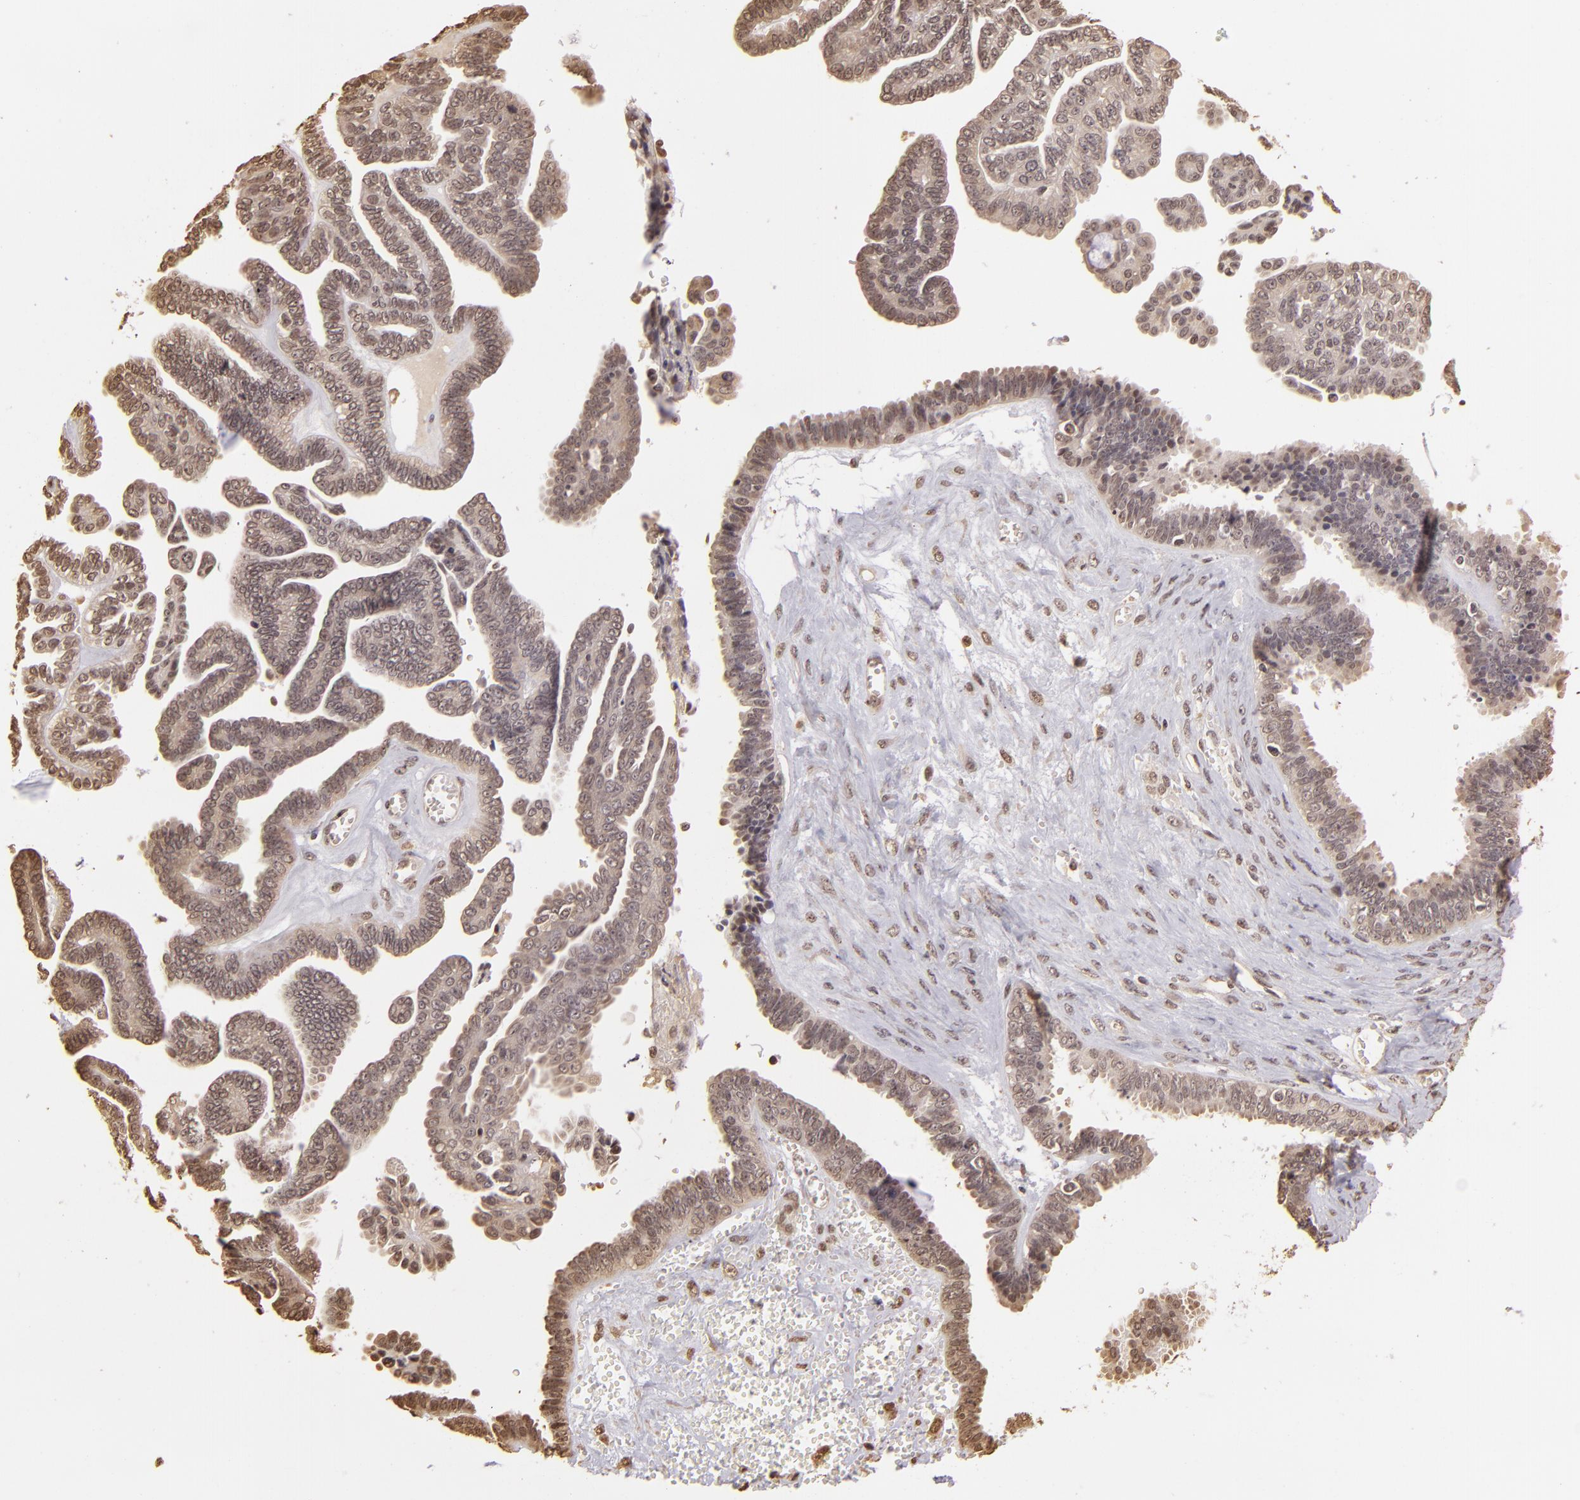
{"staining": {"intensity": "weak", "quantity": ">75%", "location": "cytoplasmic/membranous"}, "tissue": "ovarian cancer", "cell_type": "Tumor cells", "image_type": "cancer", "snomed": [{"axis": "morphology", "description": "Cystadenocarcinoma, serous, NOS"}, {"axis": "topography", "description": "Ovary"}], "caption": "A photomicrograph showing weak cytoplasmic/membranous positivity in approximately >75% of tumor cells in ovarian serous cystadenocarcinoma, as visualized by brown immunohistochemical staining.", "gene": "ARPC2", "patient": {"sex": "female", "age": 71}}